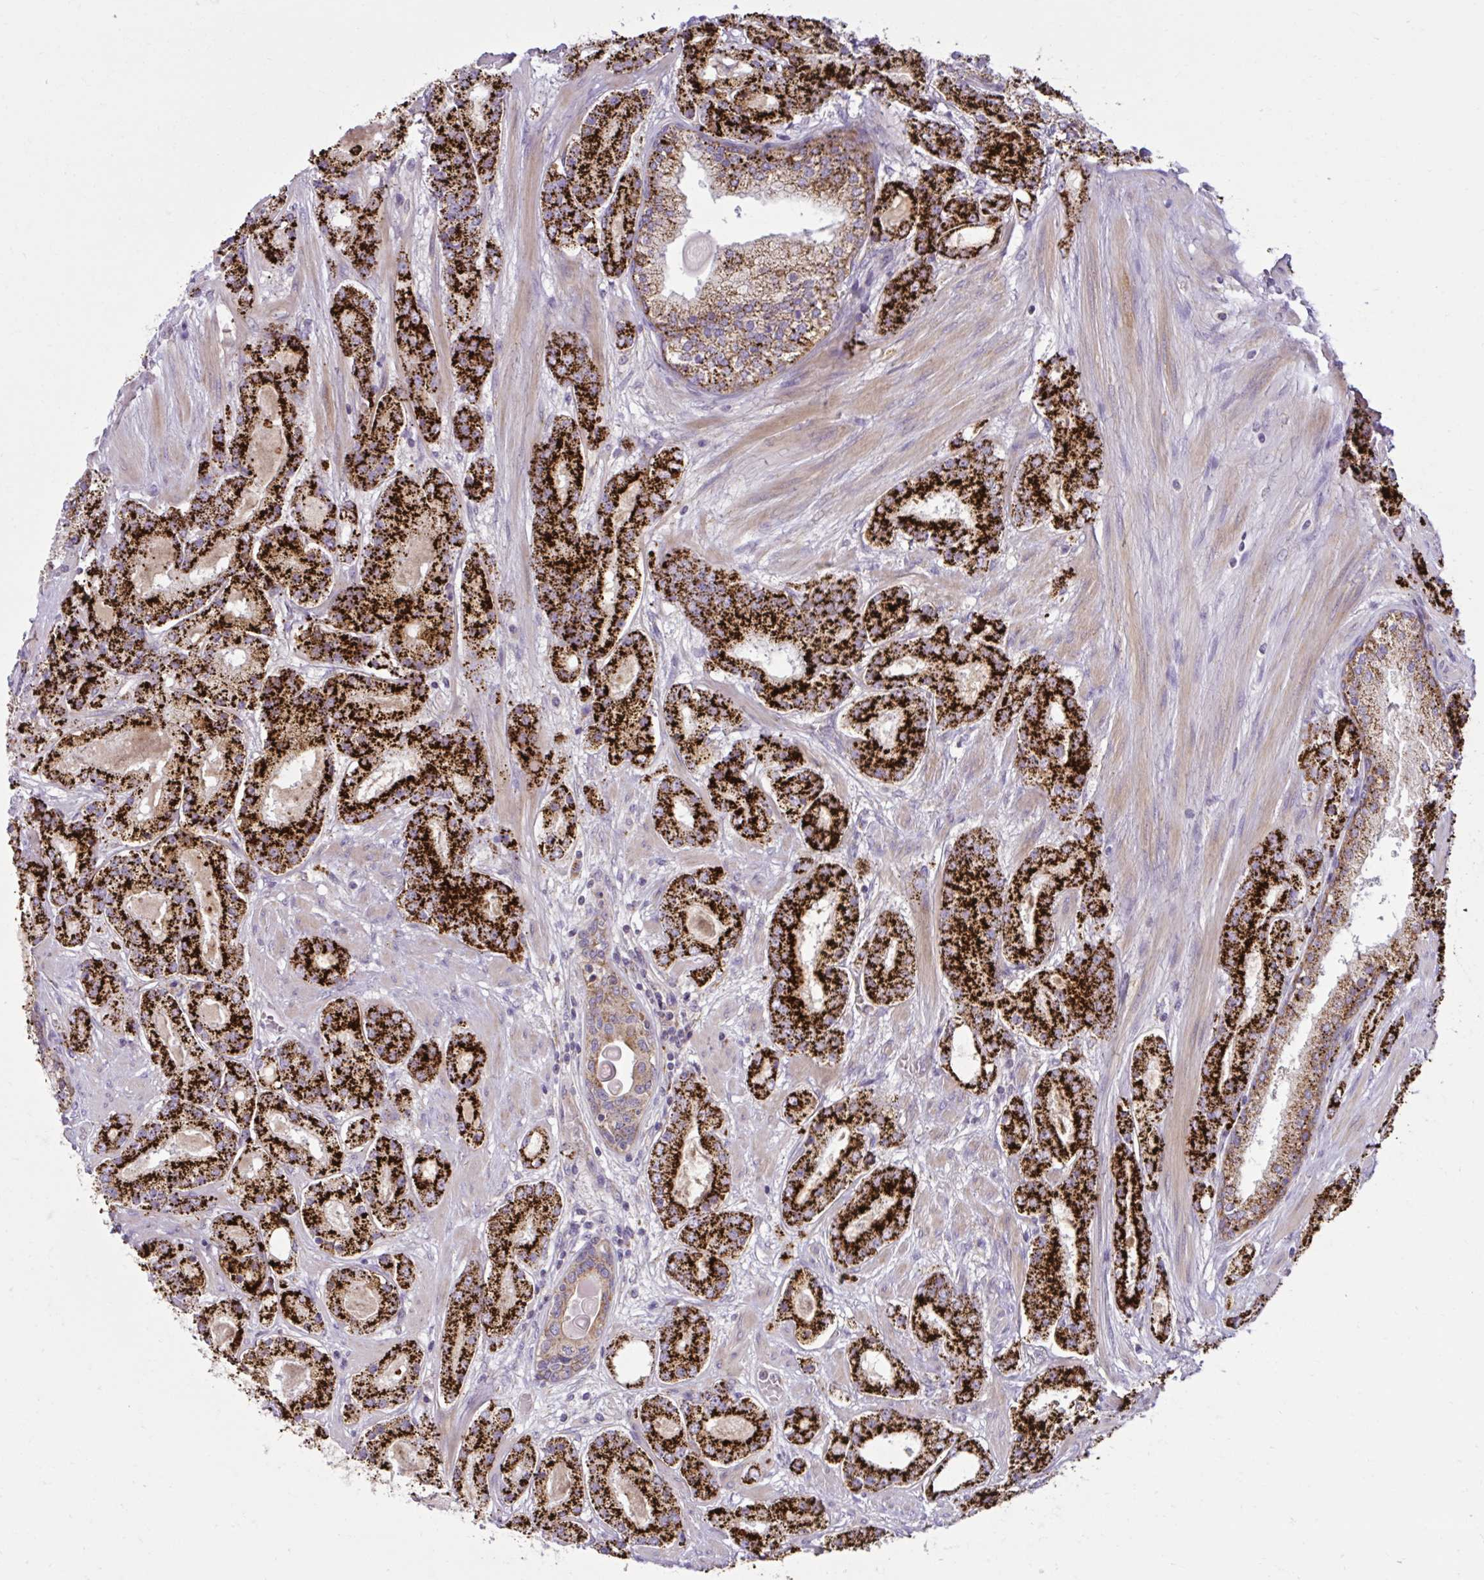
{"staining": {"intensity": "strong", "quantity": ">75%", "location": "cytoplasmic/membranous"}, "tissue": "prostate cancer", "cell_type": "Tumor cells", "image_type": "cancer", "snomed": [{"axis": "morphology", "description": "Adenocarcinoma, High grade"}, {"axis": "topography", "description": "Prostate"}], "caption": "A high amount of strong cytoplasmic/membranous expression is appreciated in approximately >75% of tumor cells in prostate cancer tissue.", "gene": "LIMS1", "patient": {"sex": "male", "age": 67}}